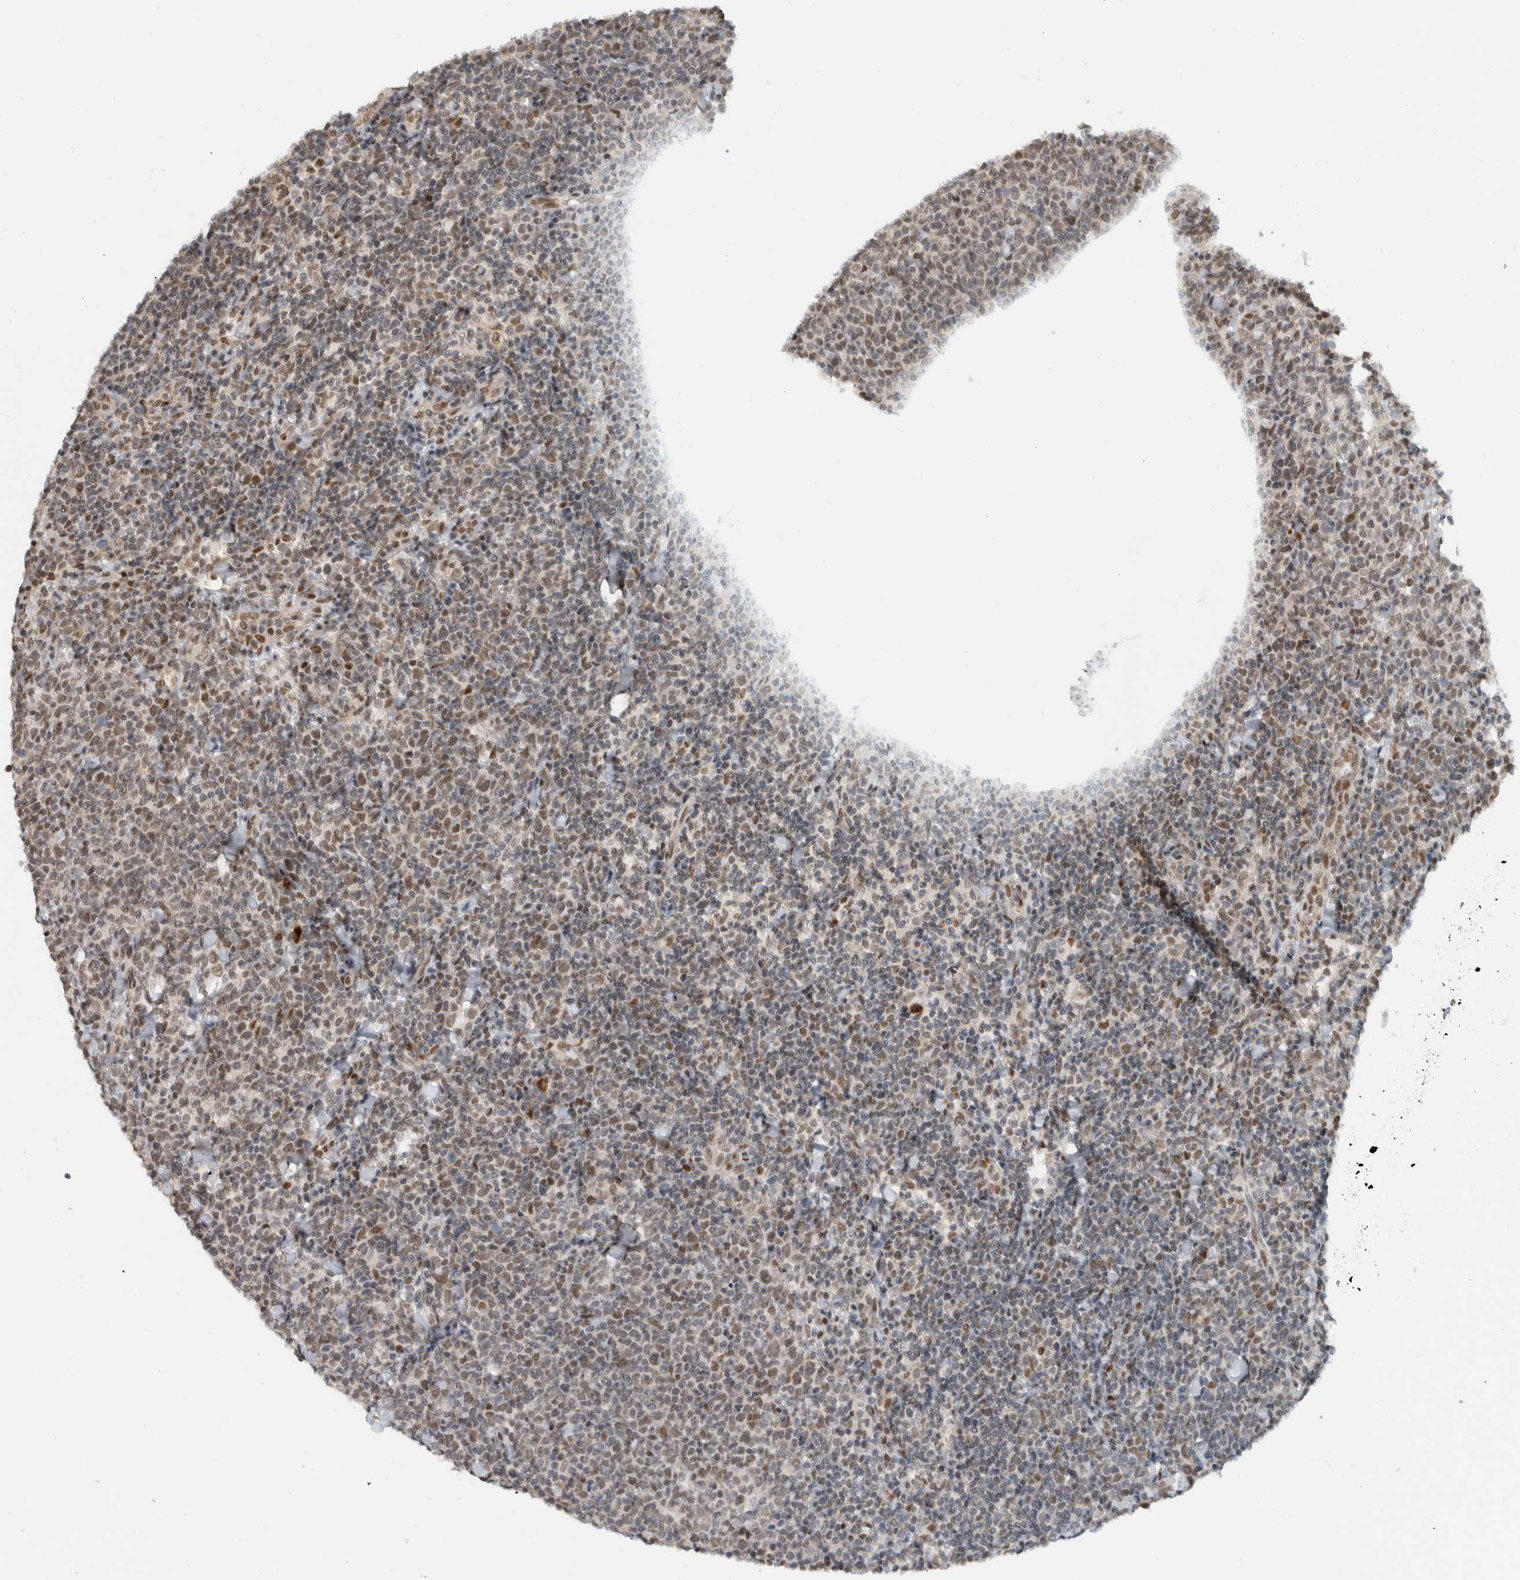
{"staining": {"intensity": "weak", "quantity": "25%-75%", "location": "nuclear"}, "tissue": "lymphoma", "cell_type": "Tumor cells", "image_type": "cancer", "snomed": [{"axis": "morphology", "description": "Malignant lymphoma, non-Hodgkin's type, High grade"}, {"axis": "topography", "description": "Lymph node"}], "caption": "About 25%-75% of tumor cells in lymphoma reveal weak nuclear protein staining as visualized by brown immunohistochemical staining.", "gene": "HNRNPR", "patient": {"sex": "male", "age": 61}}